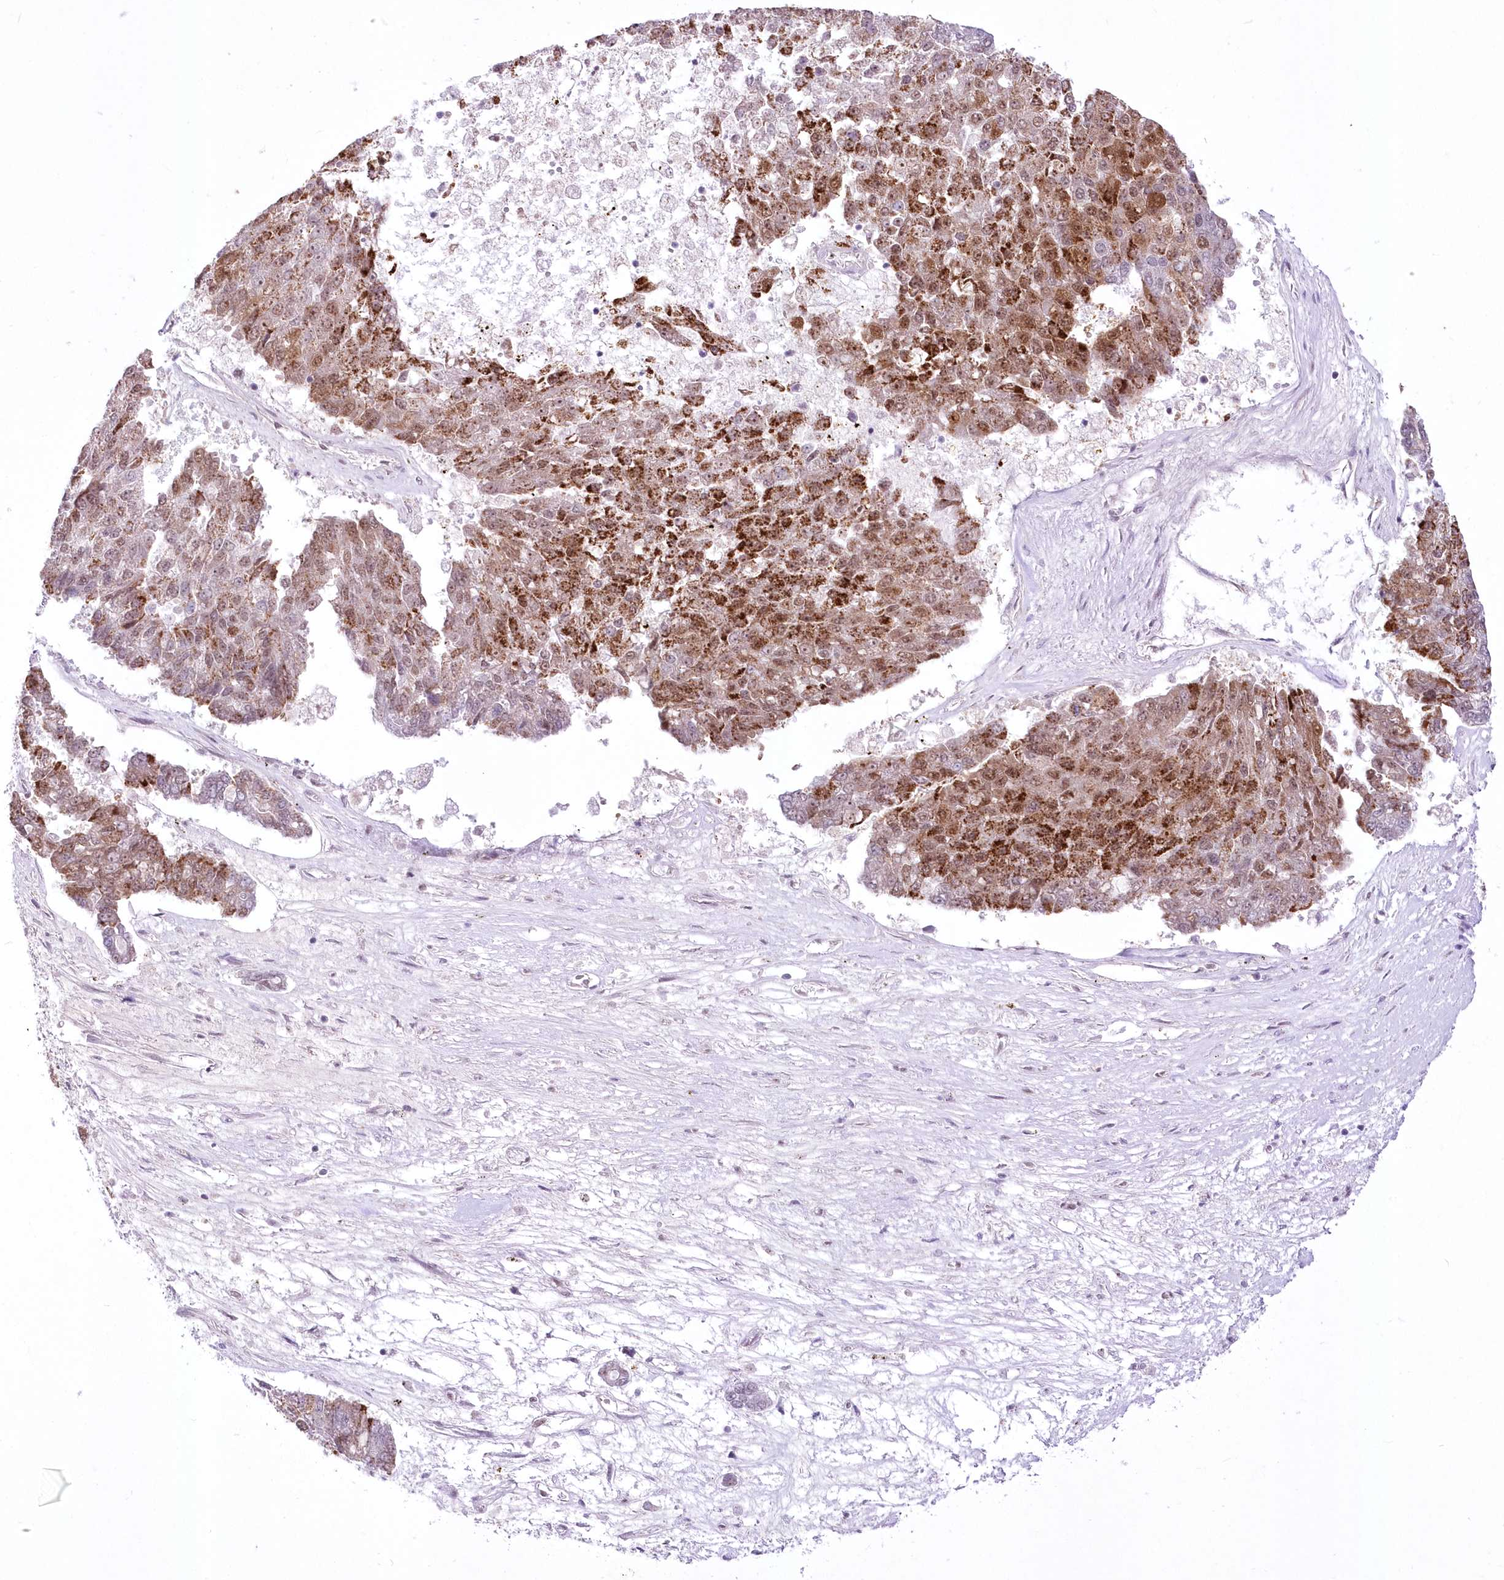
{"staining": {"intensity": "moderate", "quantity": ">75%", "location": "cytoplasmic/membranous,nuclear"}, "tissue": "pancreatic cancer", "cell_type": "Tumor cells", "image_type": "cancer", "snomed": [{"axis": "morphology", "description": "Adenocarcinoma, NOS"}, {"axis": "topography", "description": "Pancreas"}], "caption": "Protein expression analysis of human pancreatic adenocarcinoma reveals moderate cytoplasmic/membranous and nuclear positivity in about >75% of tumor cells.", "gene": "NSUN2", "patient": {"sex": "male", "age": 50}}